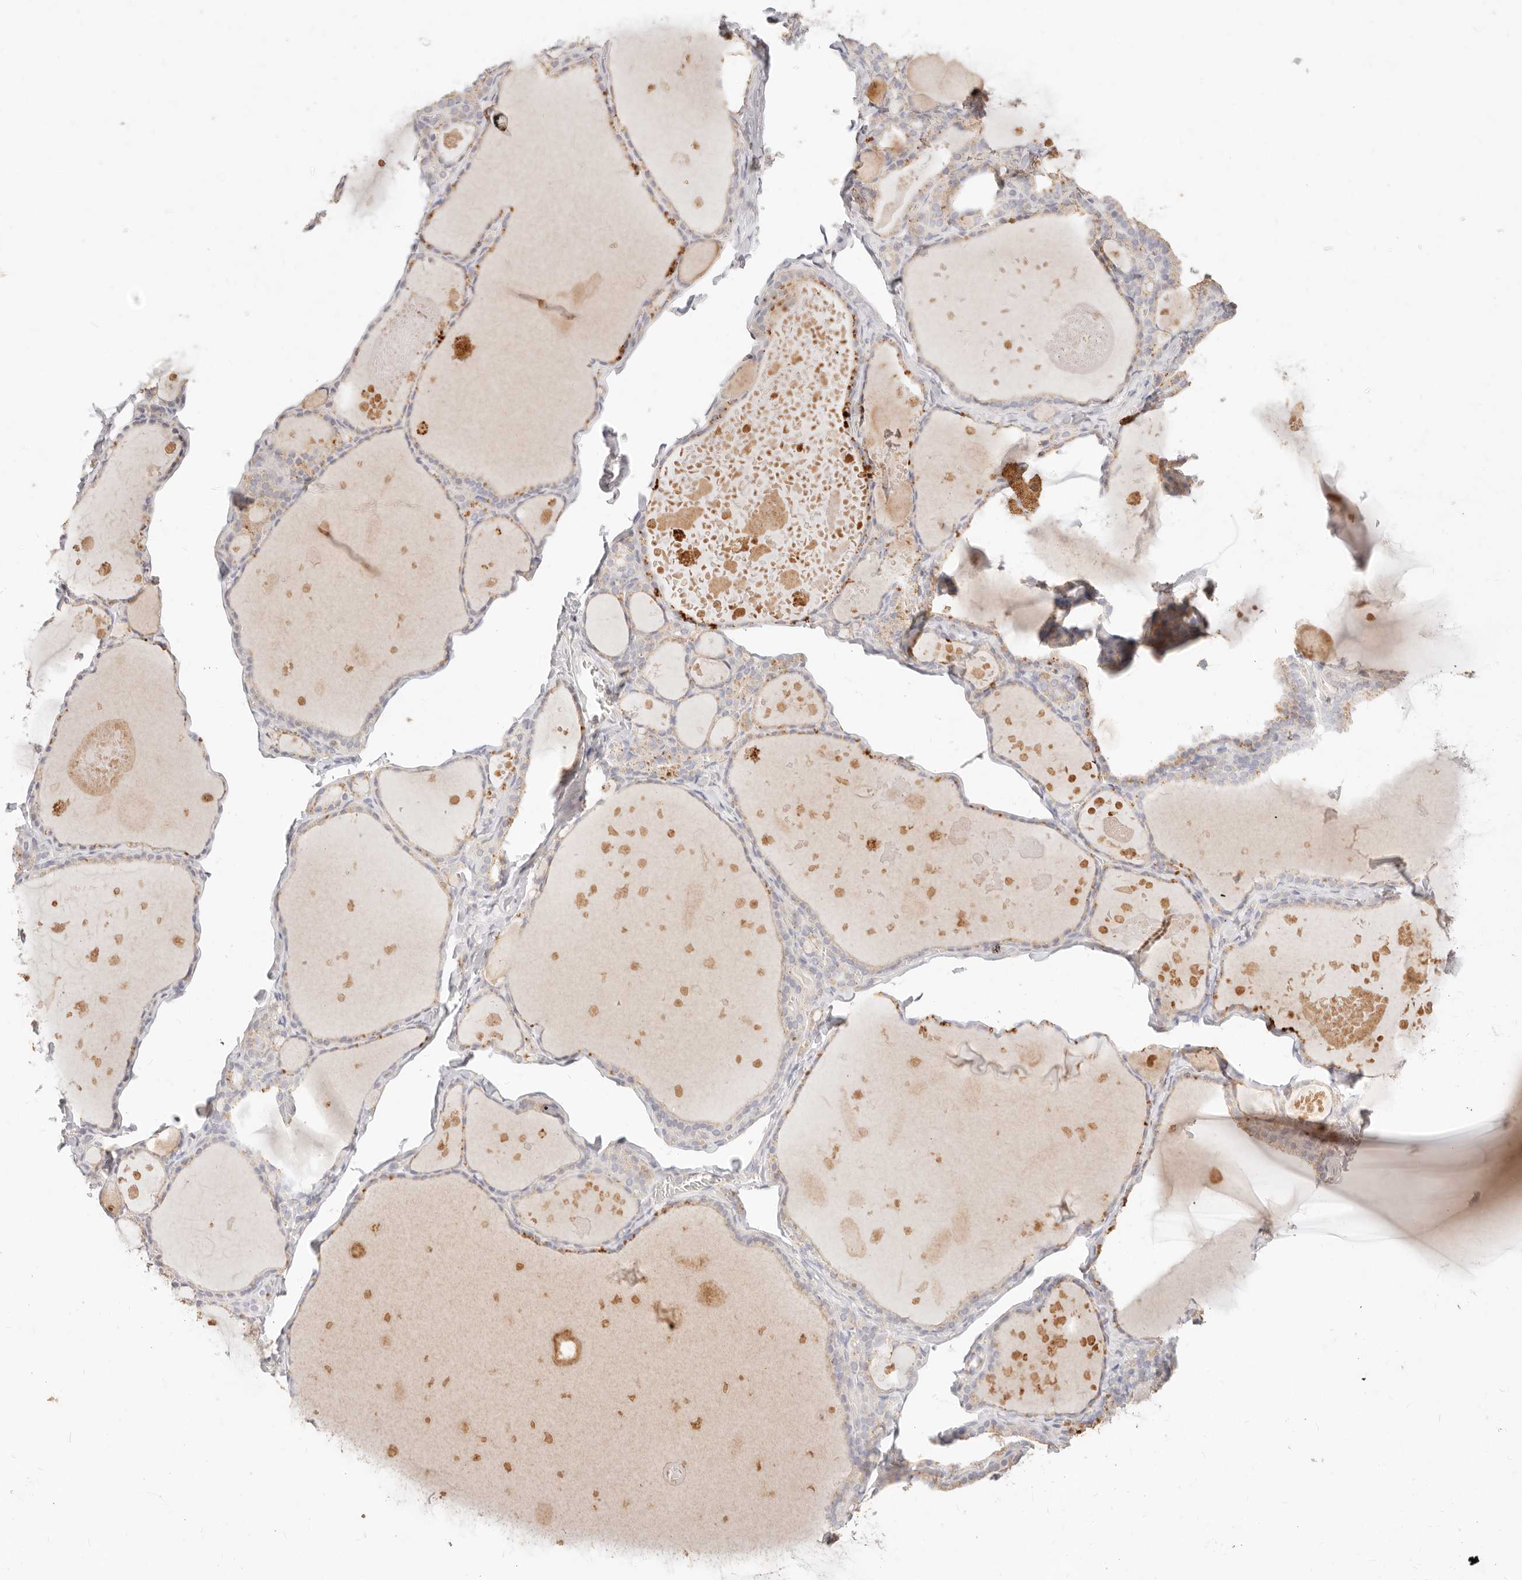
{"staining": {"intensity": "moderate", "quantity": "<25%", "location": "cytoplasmic/membranous"}, "tissue": "thyroid gland", "cell_type": "Glandular cells", "image_type": "normal", "snomed": [{"axis": "morphology", "description": "Normal tissue, NOS"}, {"axis": "topography", "description": "Thyroid gland"}], "caption": "Immunohistochemical staining of normal thyroid gland demonstrates low levels of moderate cytoplasmic/membranous positivity in approximately <25% of glandular cells.", "gene": "ACOX1", "patient": {"sex": "male", "age": 56}}